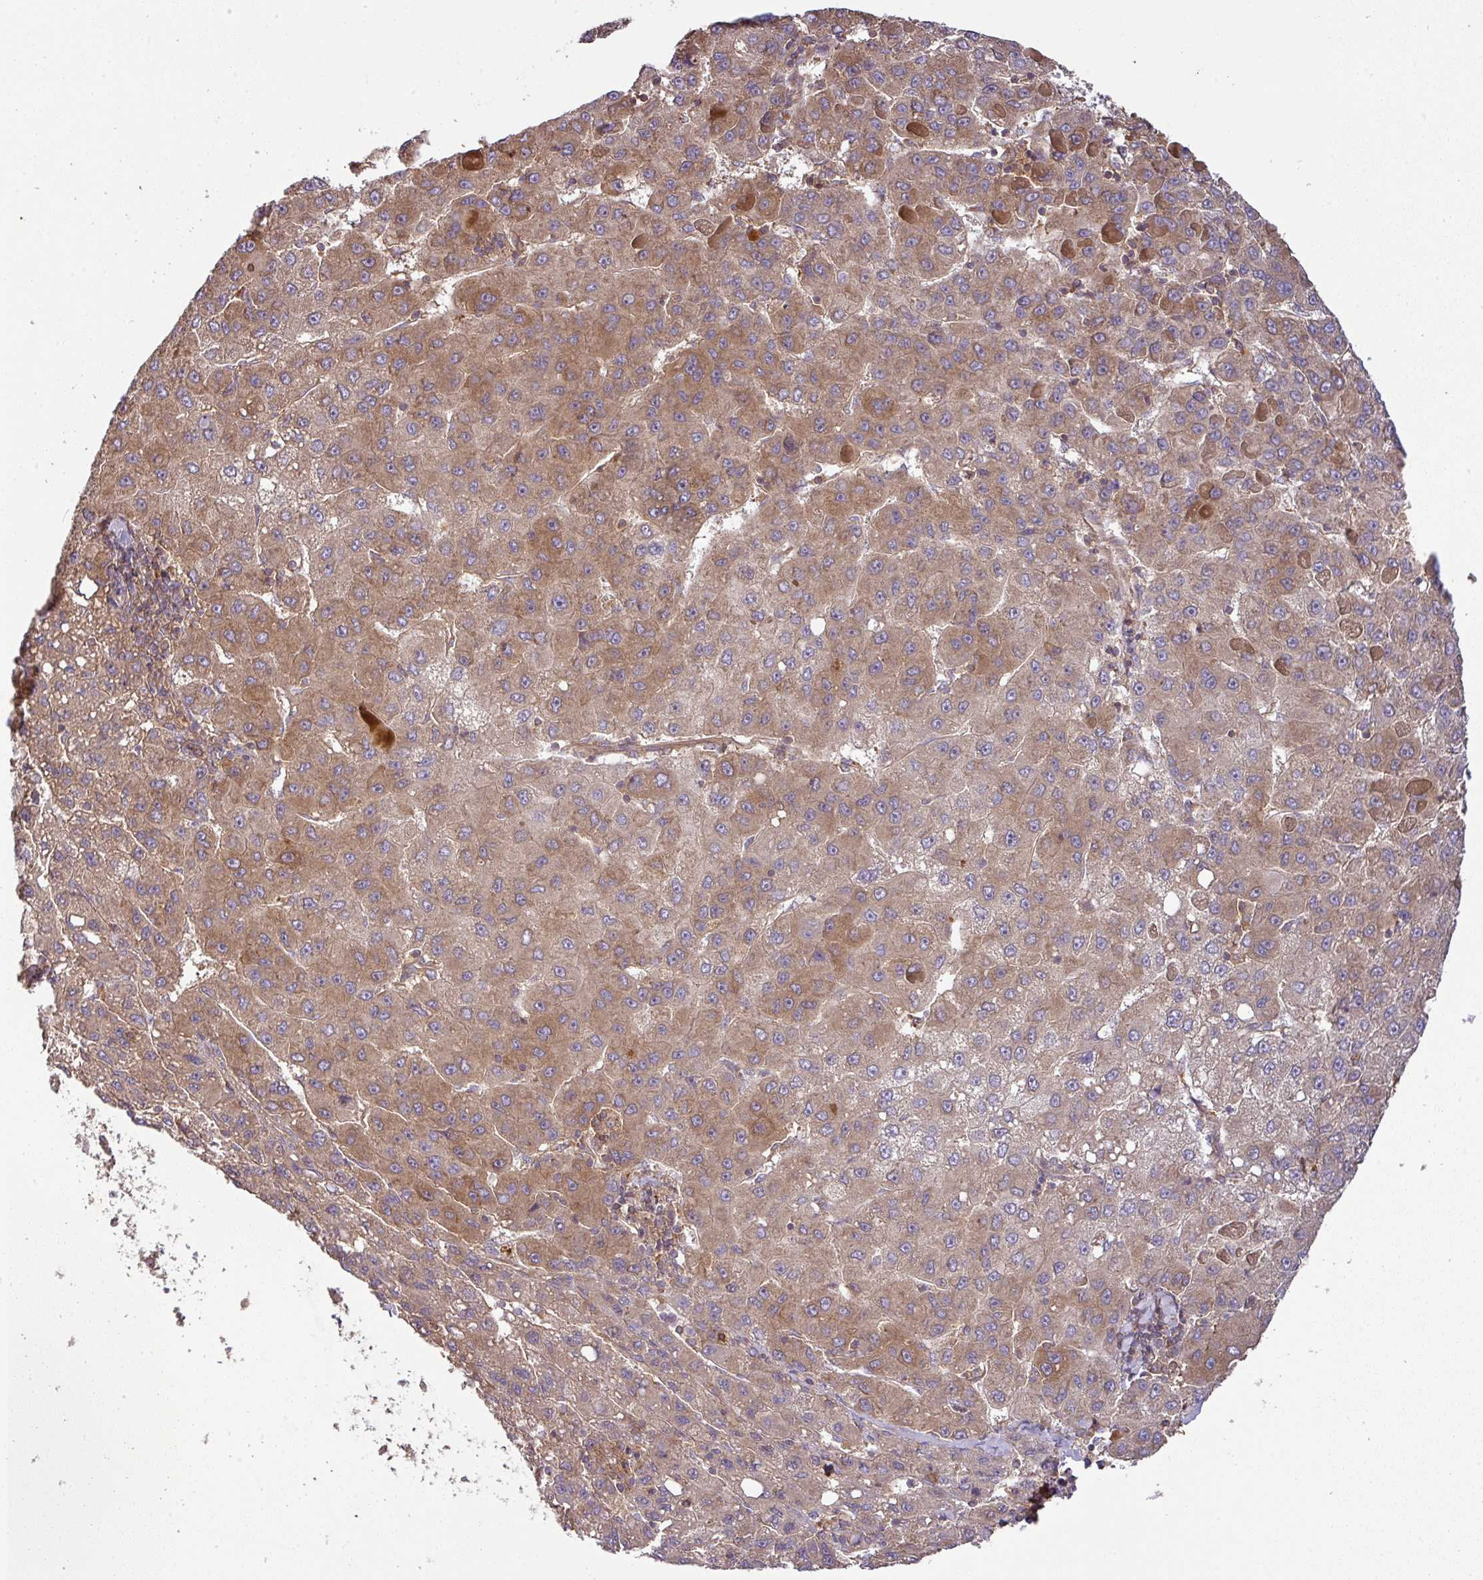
{"staining": {"intensity": "moderate", "quantity": ">75%", "location": "cytoplasmic/membranous"}, "tissue": "liver cancer", "cell_type": "Tumor cells", "image_type": "cancer", "snomed": [{"axis": "morphology", "description": "Carcinoma, Hepatocellular, NOS"}, {"axis": "topography", "description": "Liver"}], "caption": "DAB (3,3'-diaminobenzidine) immunohistochemical staining of hepatocellular carcinoma (liver) reveals moderate cytoplasmic/membranous protein staining in about >75% of tumor cells.", "gene": "GSPT1", "patient": {"sex": "female", "age": 82}}